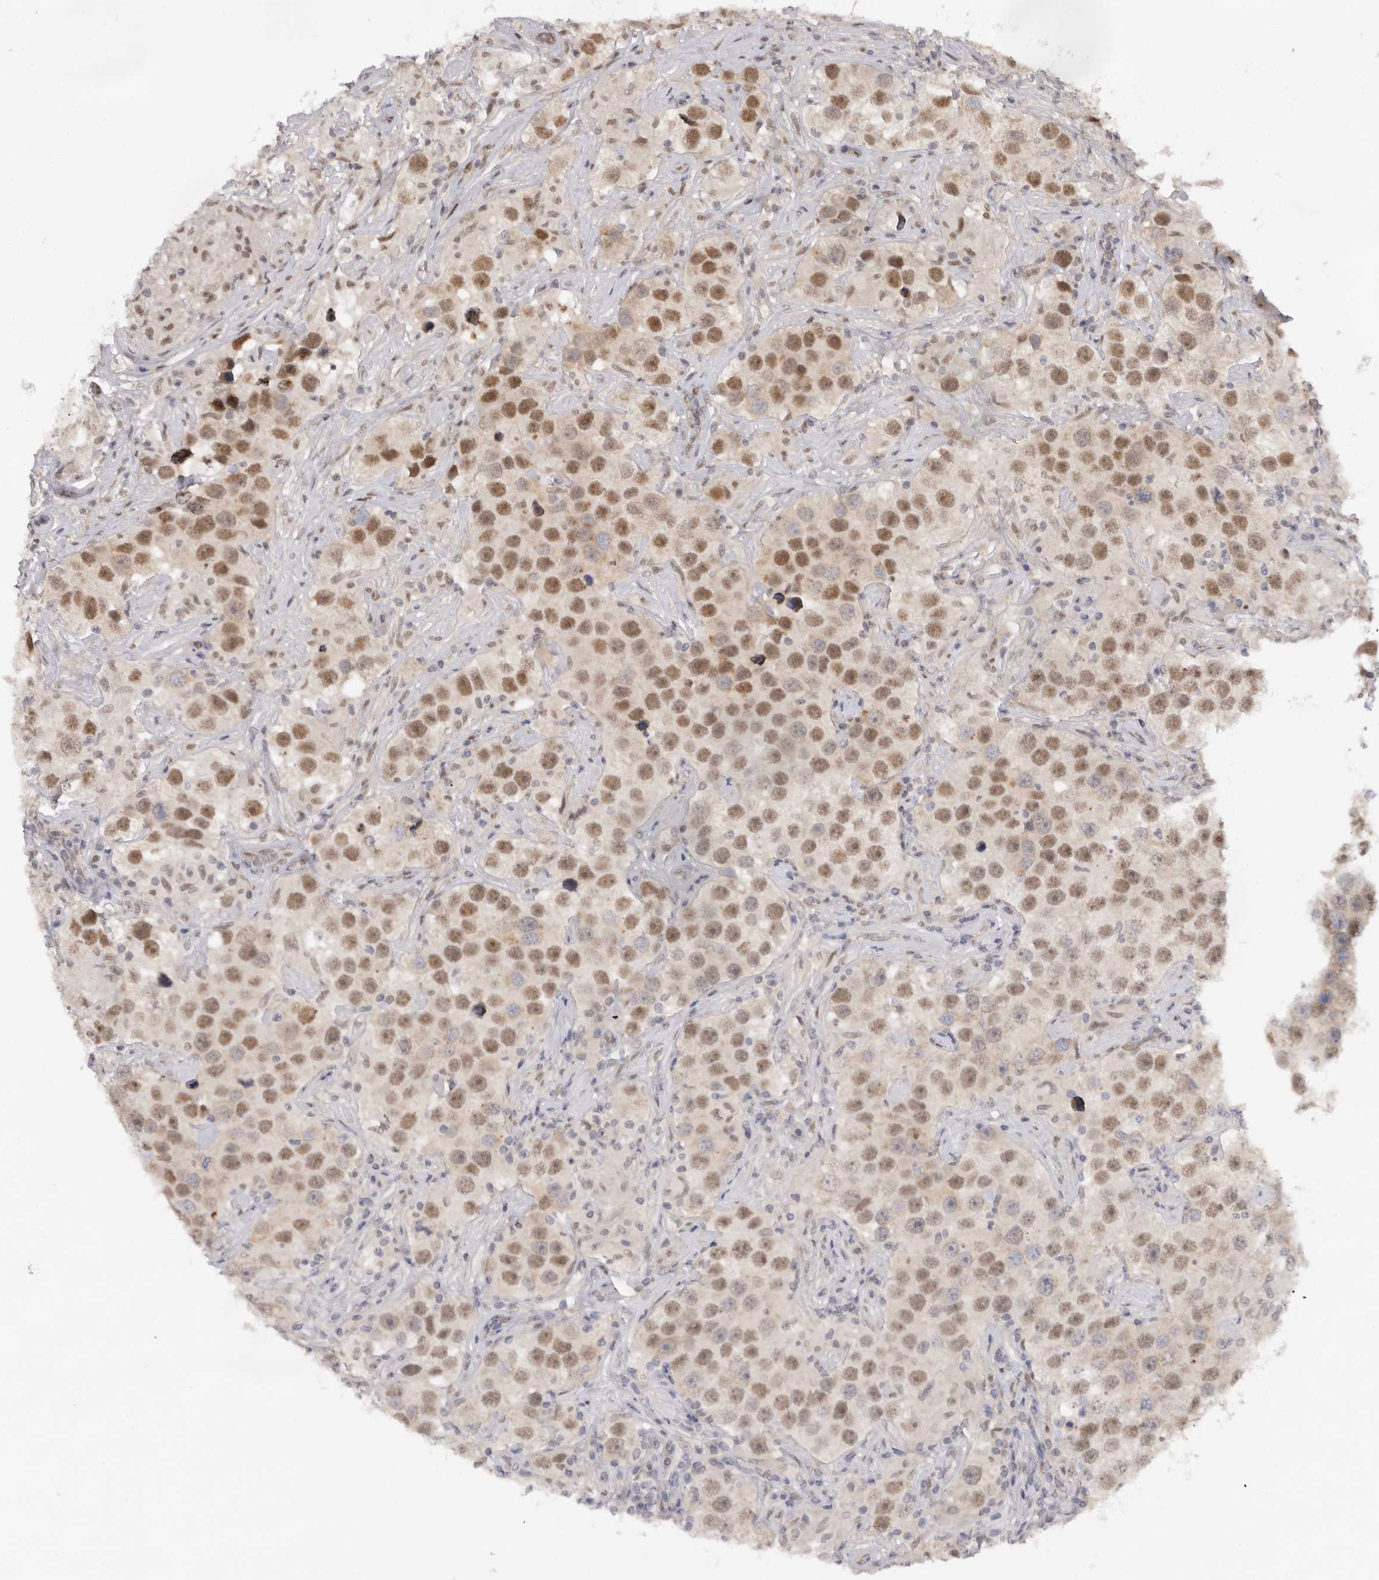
{"staining": {"intensity": "moderate", "quantity": ">75%", "location": "nuclear"}, "tissue": "testis cancer", "cell_type": "Tumor cells", "image_type": "cancer", "snomed": [{"axis": "morphology", "description": "Seminoma, NOS"}, {"axis": "topography", "description": "Testis"}], "caption": "Immunohistochemistry (IHC) histopathology image of neoplastic tissue: human seminoma (testis) stained using IHC exhibits medium levels of moderate protein expression localized specifically in the nuclear of tumor cells, appearing as a nuclear brown color.", "gene": "BRCA2", "patient": {"sex": "male", "age": 49}}